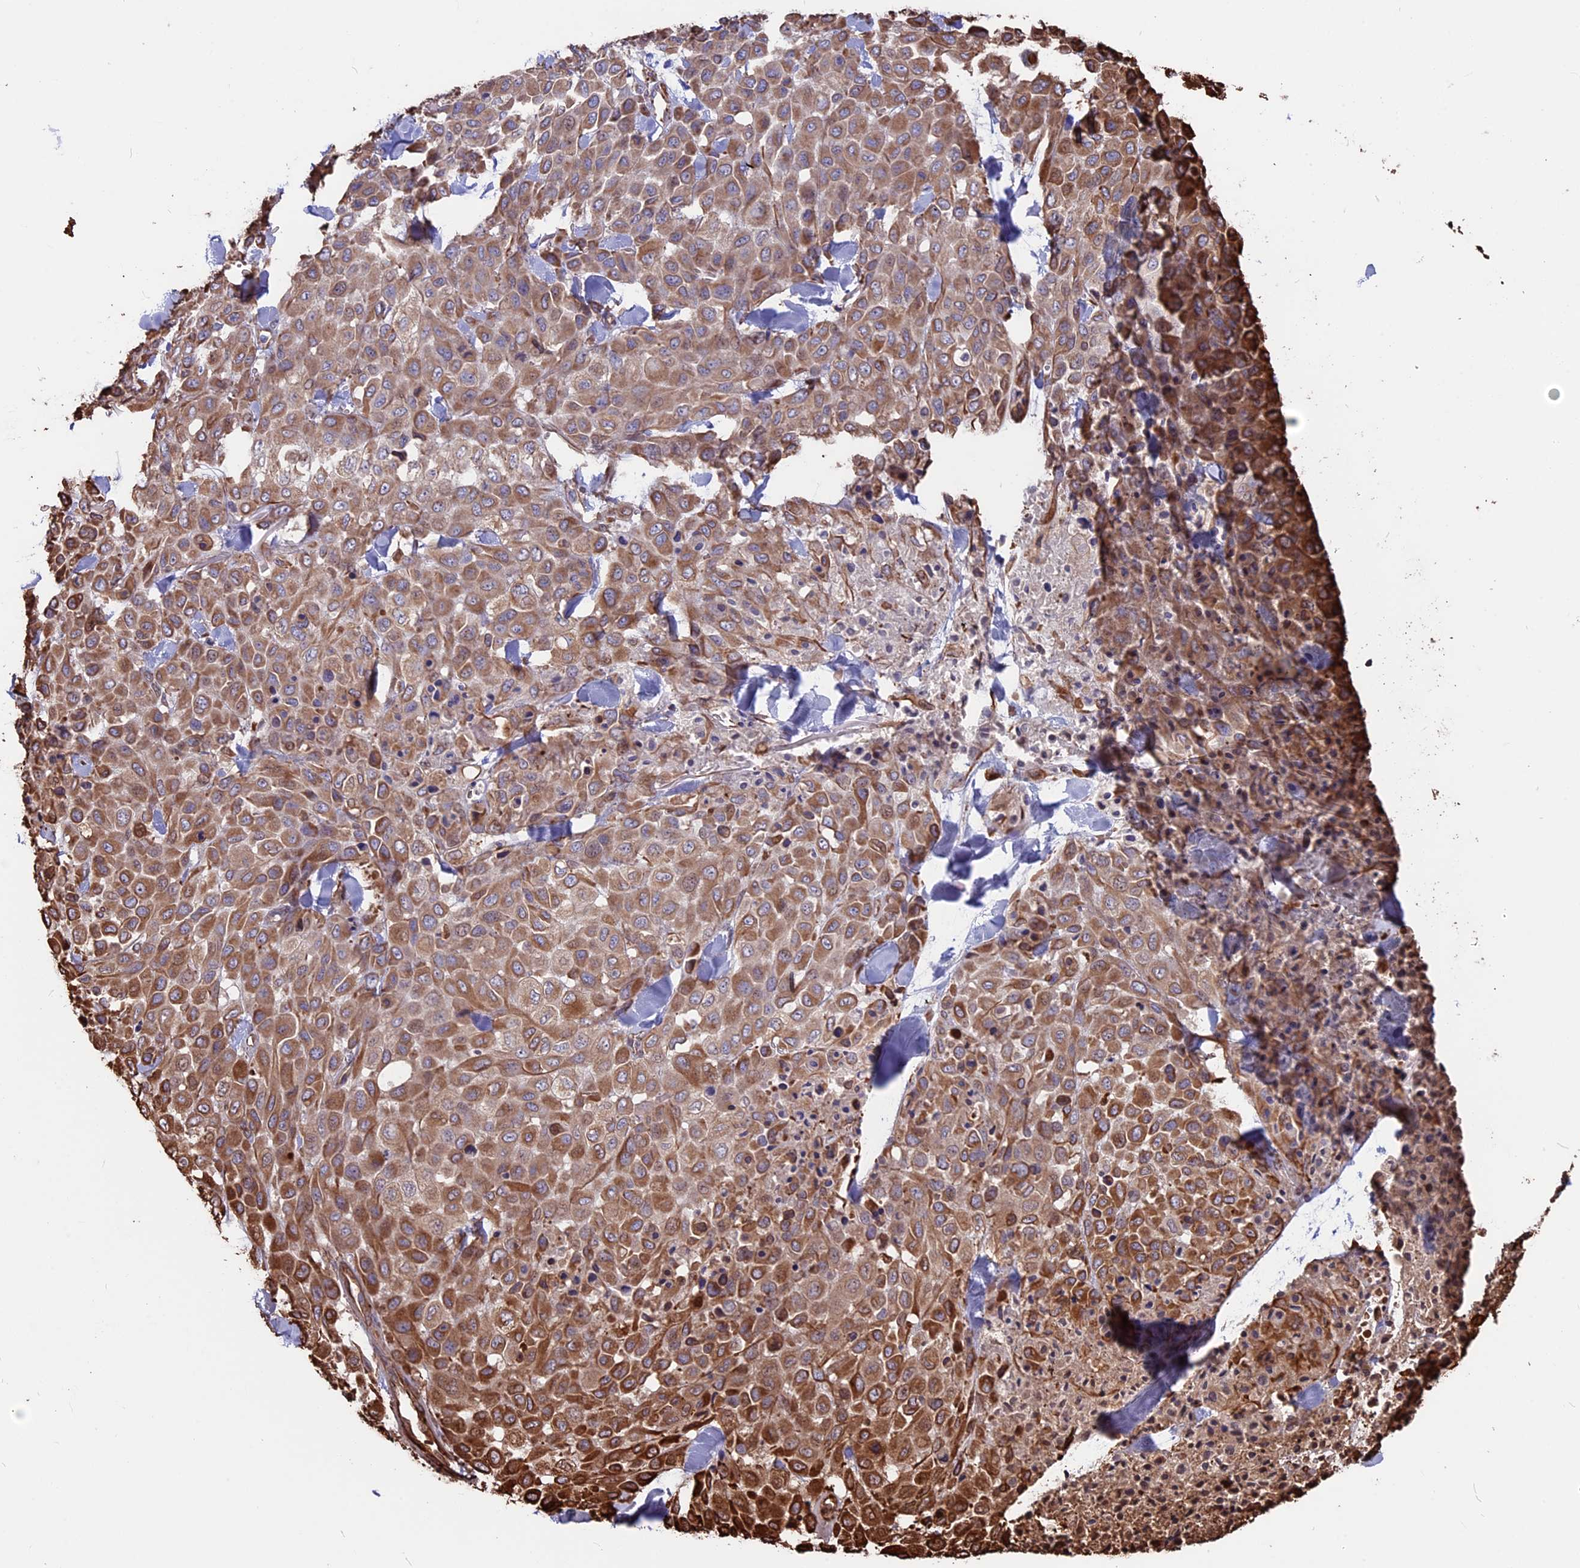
{"staining": {"intensity": "moderate", "quantity": ">75%", "location": "cytoplasmic/membranous"}, "tissue": "melanoma", "cell_type": "Tumor cells", "image_type": "cancer", "snomed": [{"axis": "morphology", "description": "Malignant melanoma, Metastatic site"}, {"axis": "topography", "description": "Skin"}], "caption": "IHC of human malignant melanoma (metastatic site) exhibits medium levels of moderate cytoplasmic/membranous staining in approximately >75% of tumor cells. (DAB (3,3'-diaminobenzidine) = brown stain, brightfield microscopy at high magnification).", "gene": "SEH1L", "patient": {"sex": "female", "age": 81}}